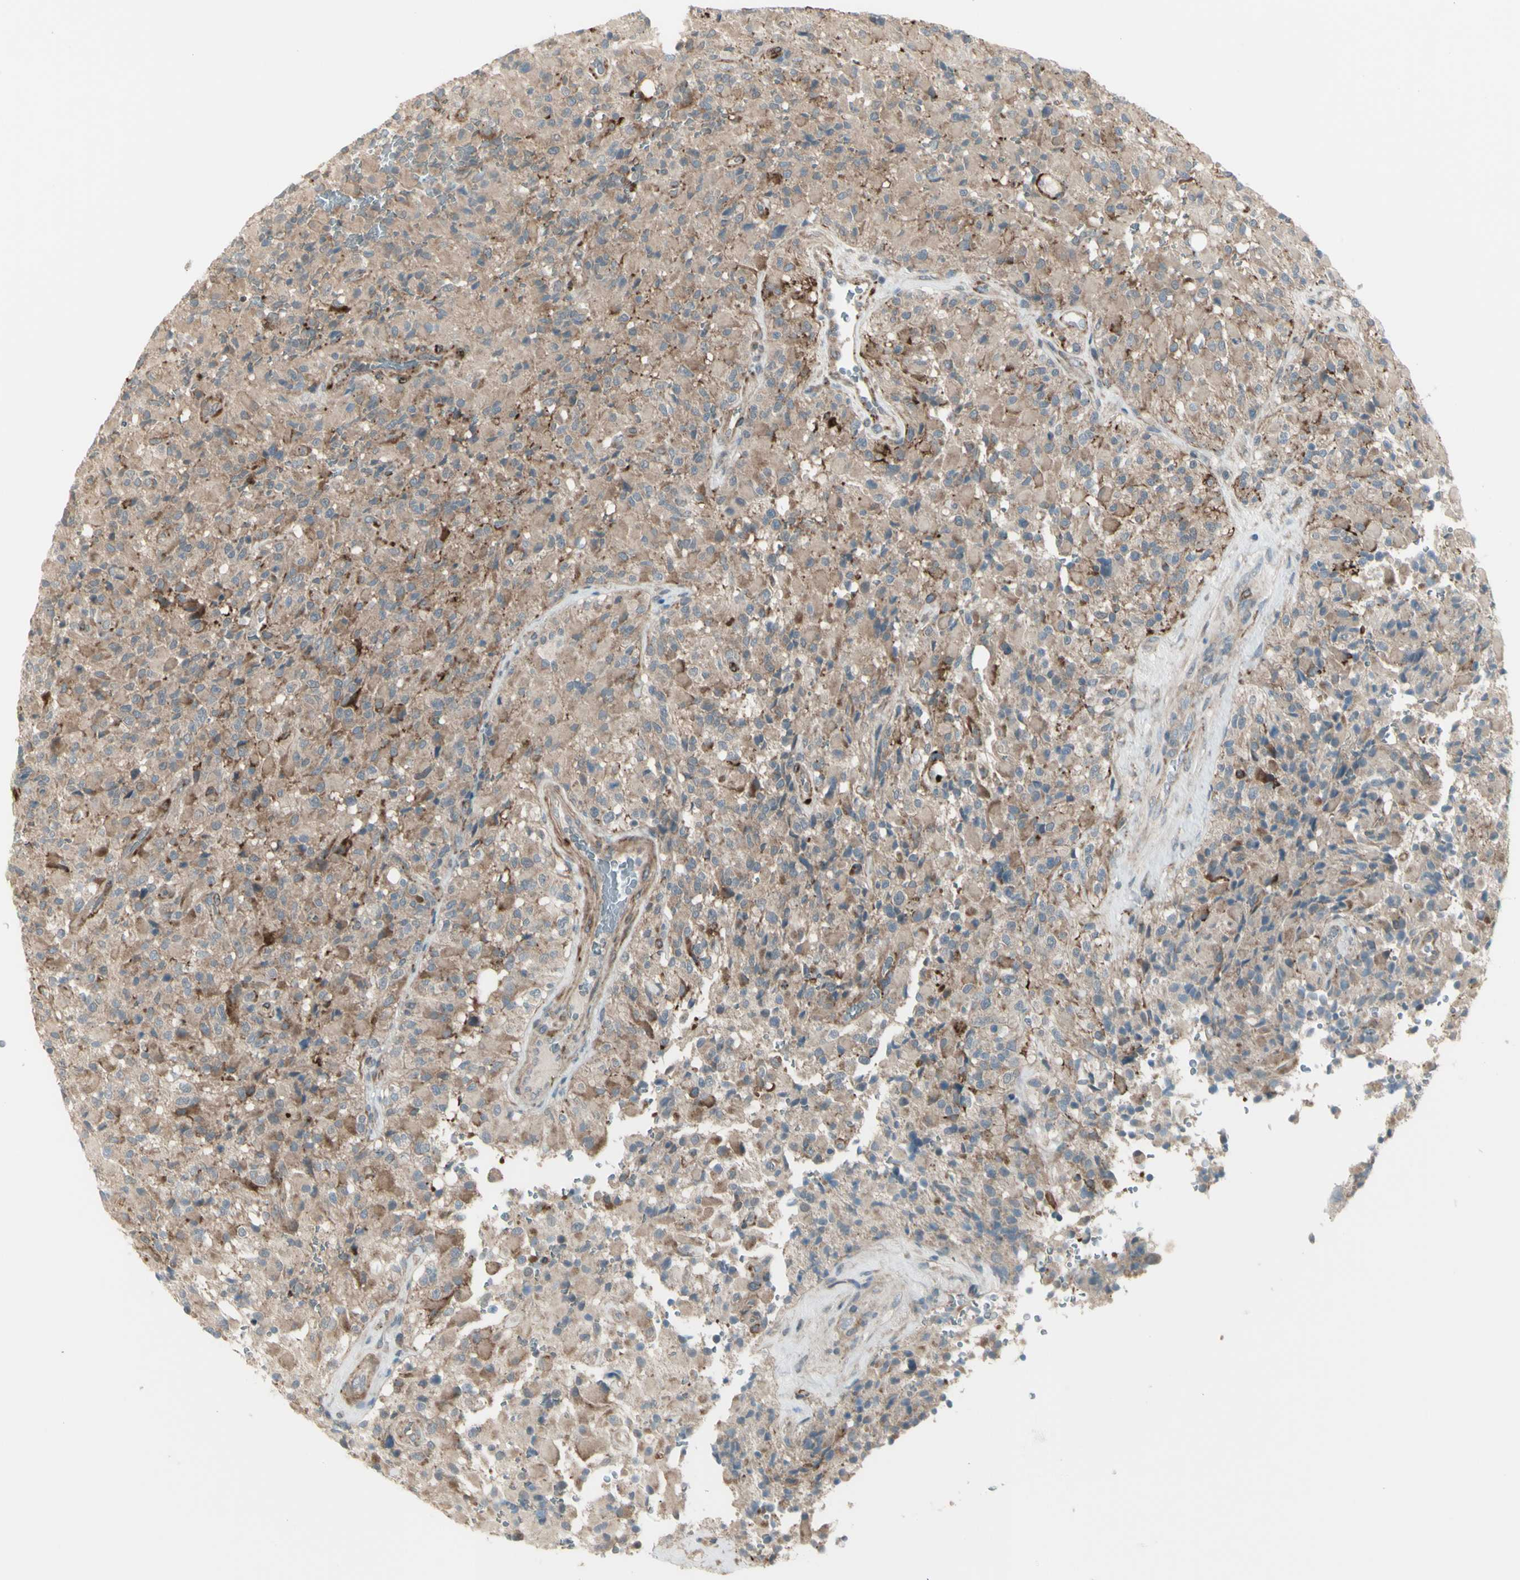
{"staining": {"intensity": "weak", "quantity": ">75%", "location": "cytoplasmic/membranous"}, "tissue": "glioma", "cell_type": "Tumor cells", "image_type": "cancer", "snomed": [{"axis": "morphology", "description": "Glioma, malignant, High grade"}, {"axis": "topography", "description": "Brain"}], "caption": "This is a micrograph of immunohistochemistry staining of malignant glioma (high-grade), which shows weak staining in the cytoplasmic/membranous of tumor cells.", "gene": "OSTM1", "patient": {"sex": "male", "age": 71}}